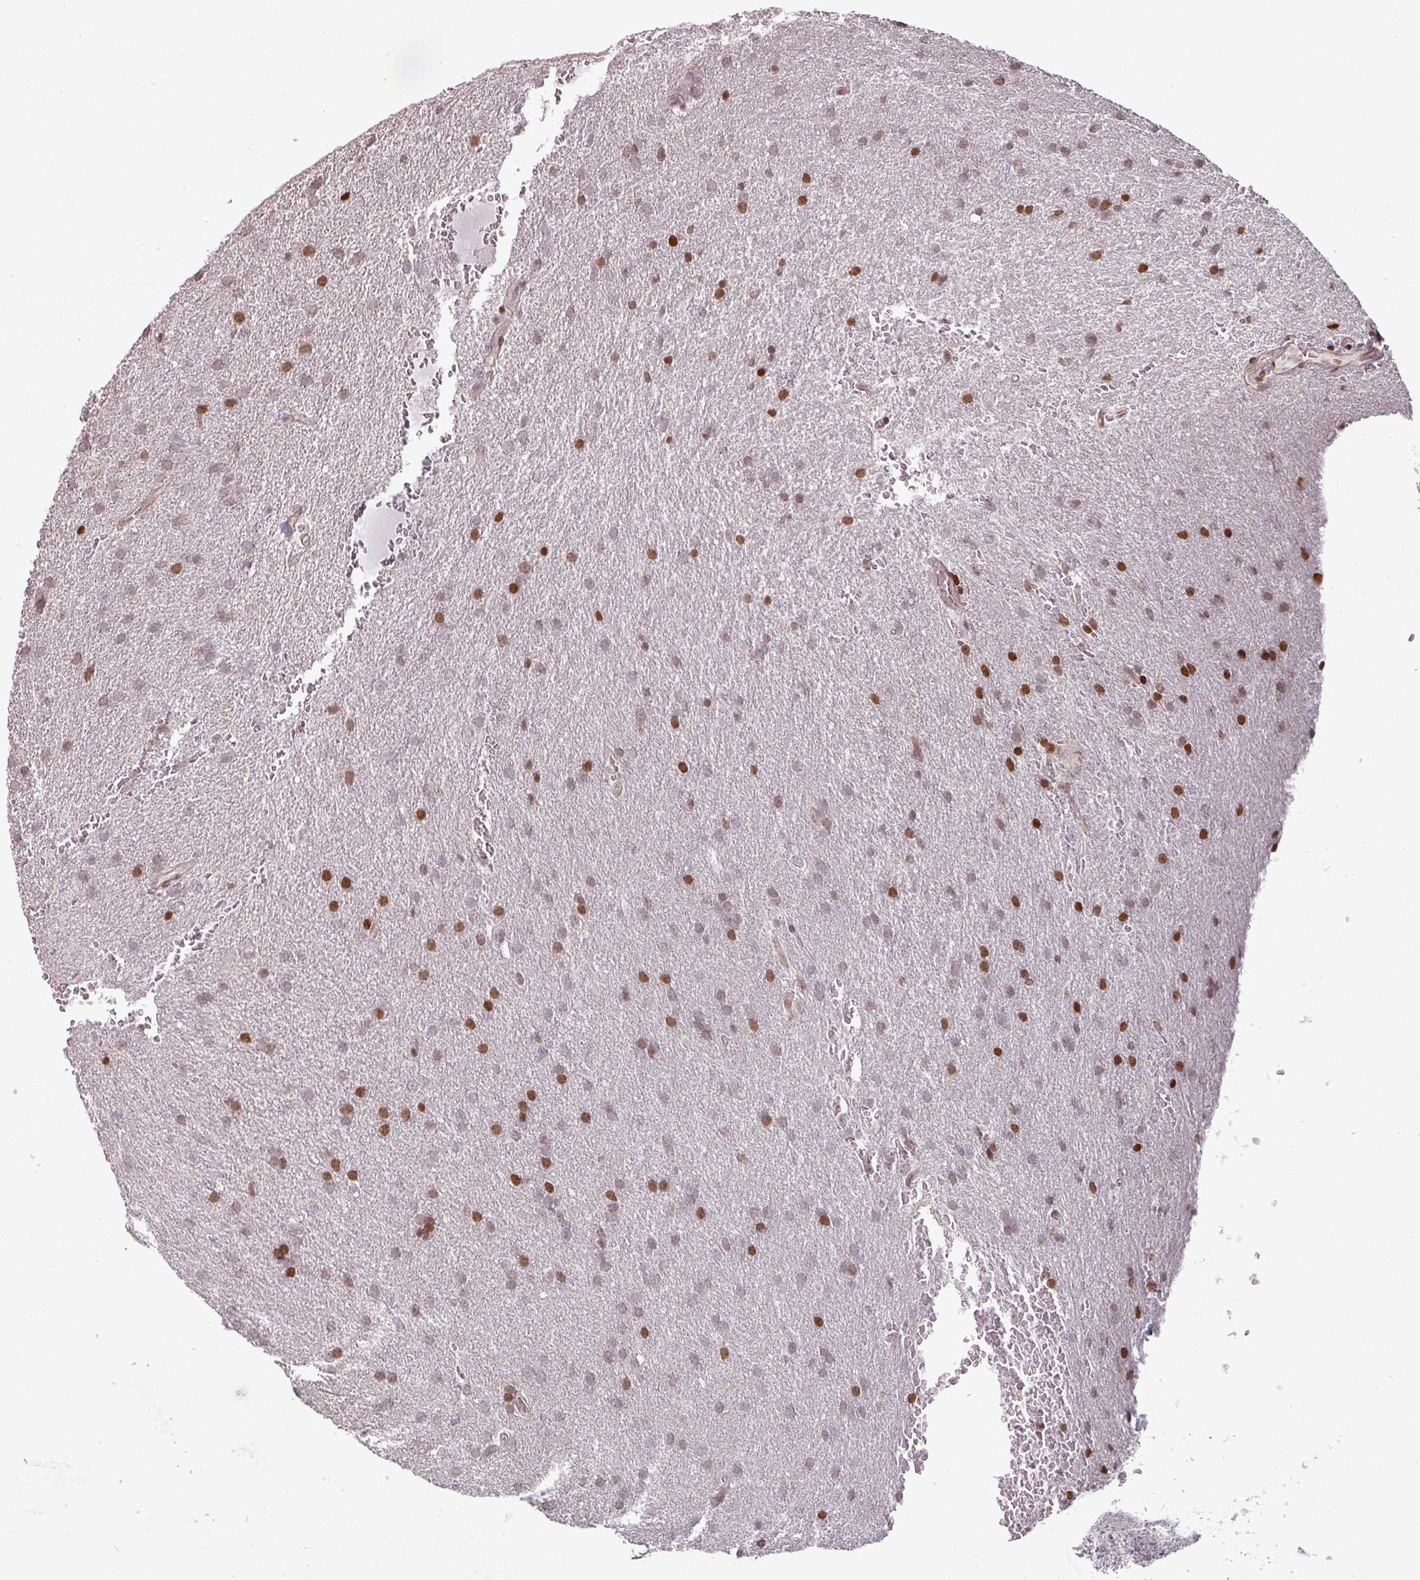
{"staining": {"intensity": "moderate", "quantity": "<25%", "location": "nuclear"}, "tissue": "glioma", "cell_type": "Tumor cells", "image_type": "cancer", "snomed": [{"axis": "morphology", "description": "Glioma, malignant, Low grade"}, {"axis": "topography", "description": "Brain"}], "caption": "High-magnification brightfield microscopy of glioma stained with DAB (brown) and counterstained with hematoxylin (blue). tumor cells exhibit moderate nuclear staining is seen in approximately<25% of cells.", "gene": "NCOR1", "patient": {"sex": "female", "age": 33}}